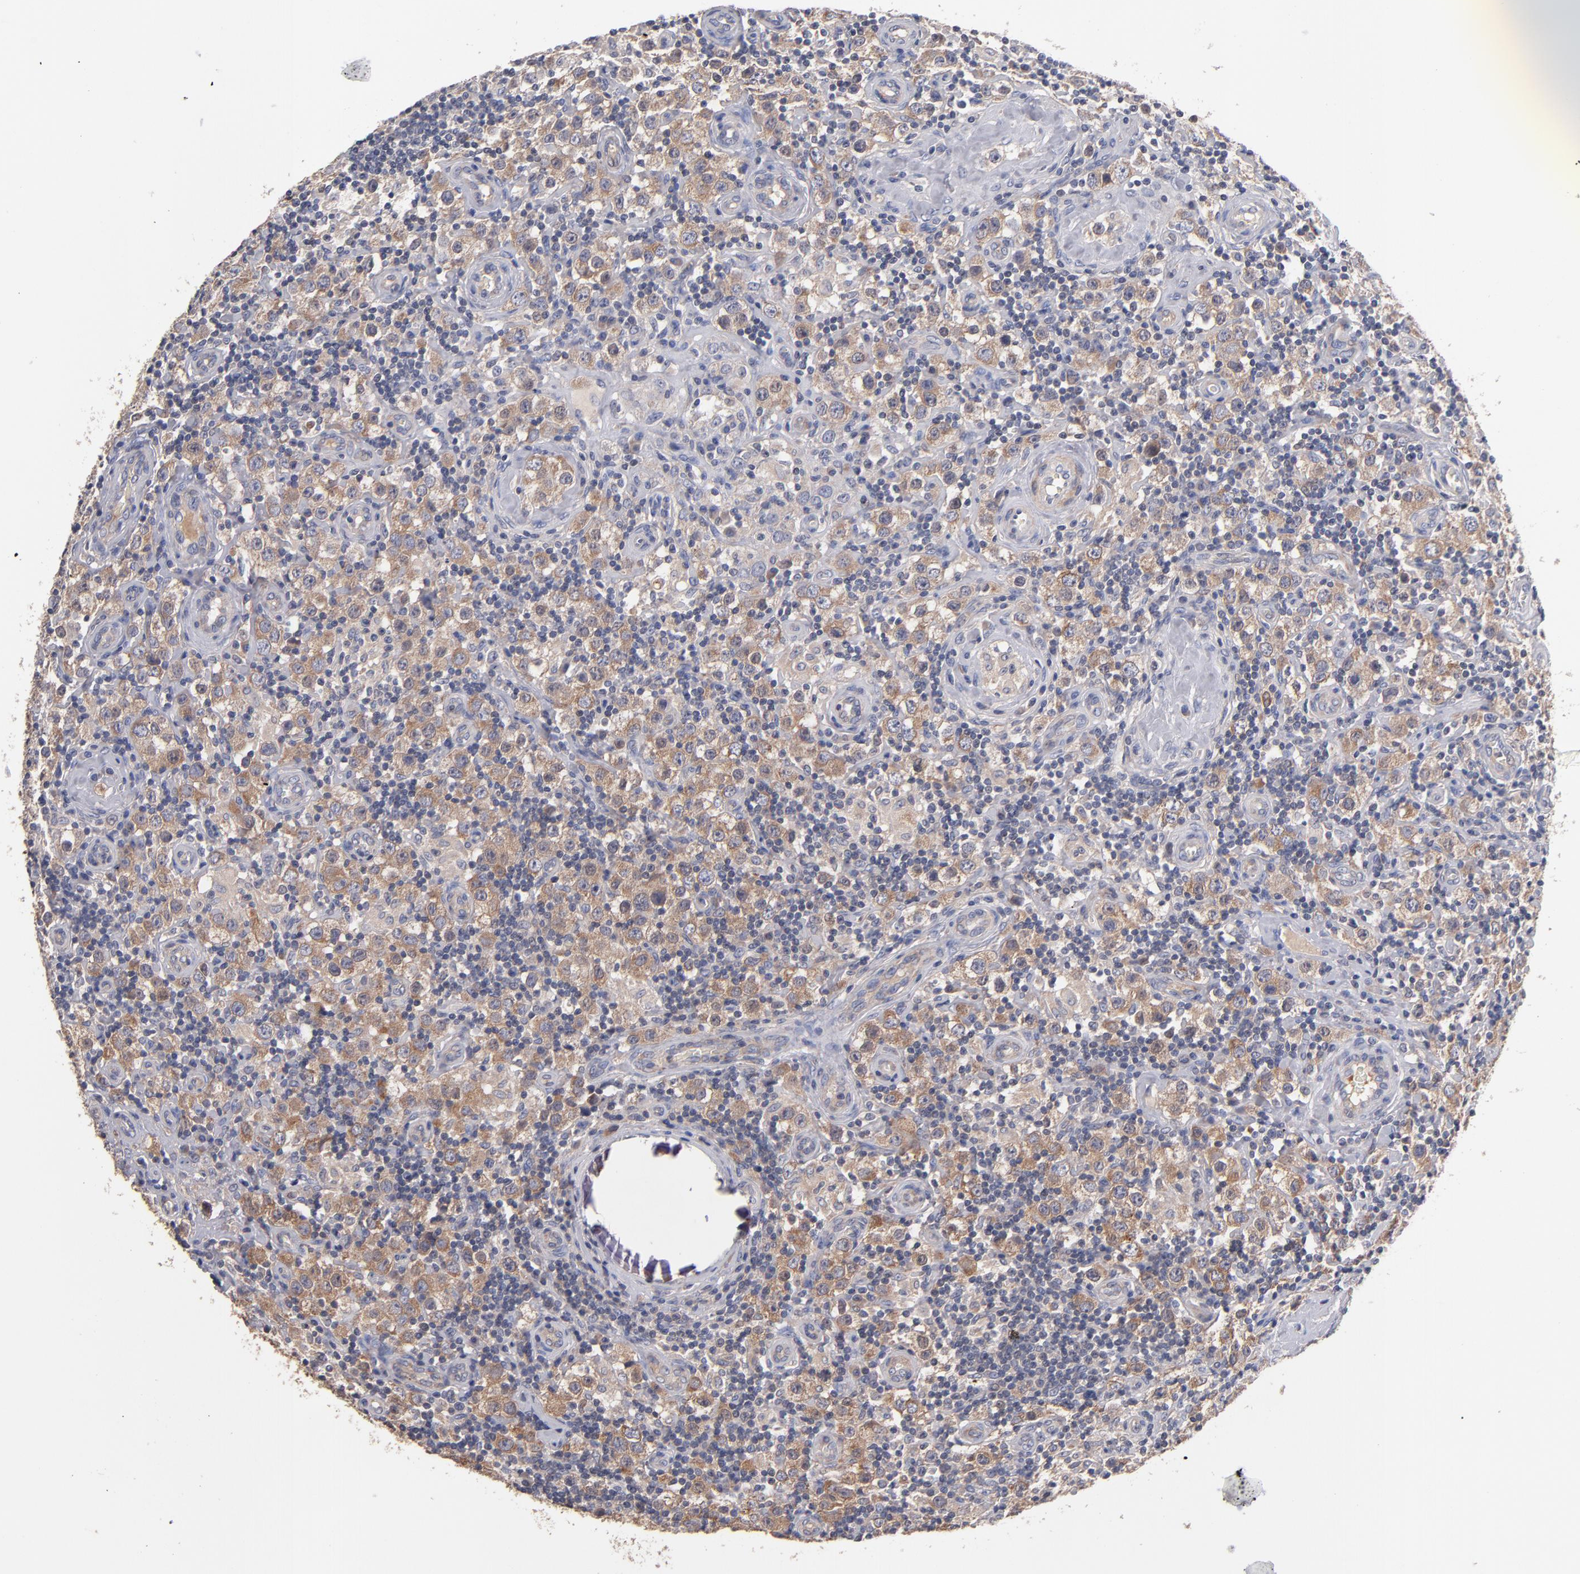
{"staining": {"intensity": "moderate", "quantity": ">75%", "location": "cytoplasmic/membranous"}, "tissue": "testis cancer", "cell_type": "Tumor cells", "image_type": "cancer", "snomed": [{"axis": "morphology", "description": "Seminoma, NOS"}, {"axis": "topography", "description": "Testis"}], "caption": "Protein staining of testis seminoma tissue demonstrates moderate cytoplasmic/membranous expression in about >75% of tumor cells.", "gene": "DACT1", "patient": {"sex": "male", "age": 32}}